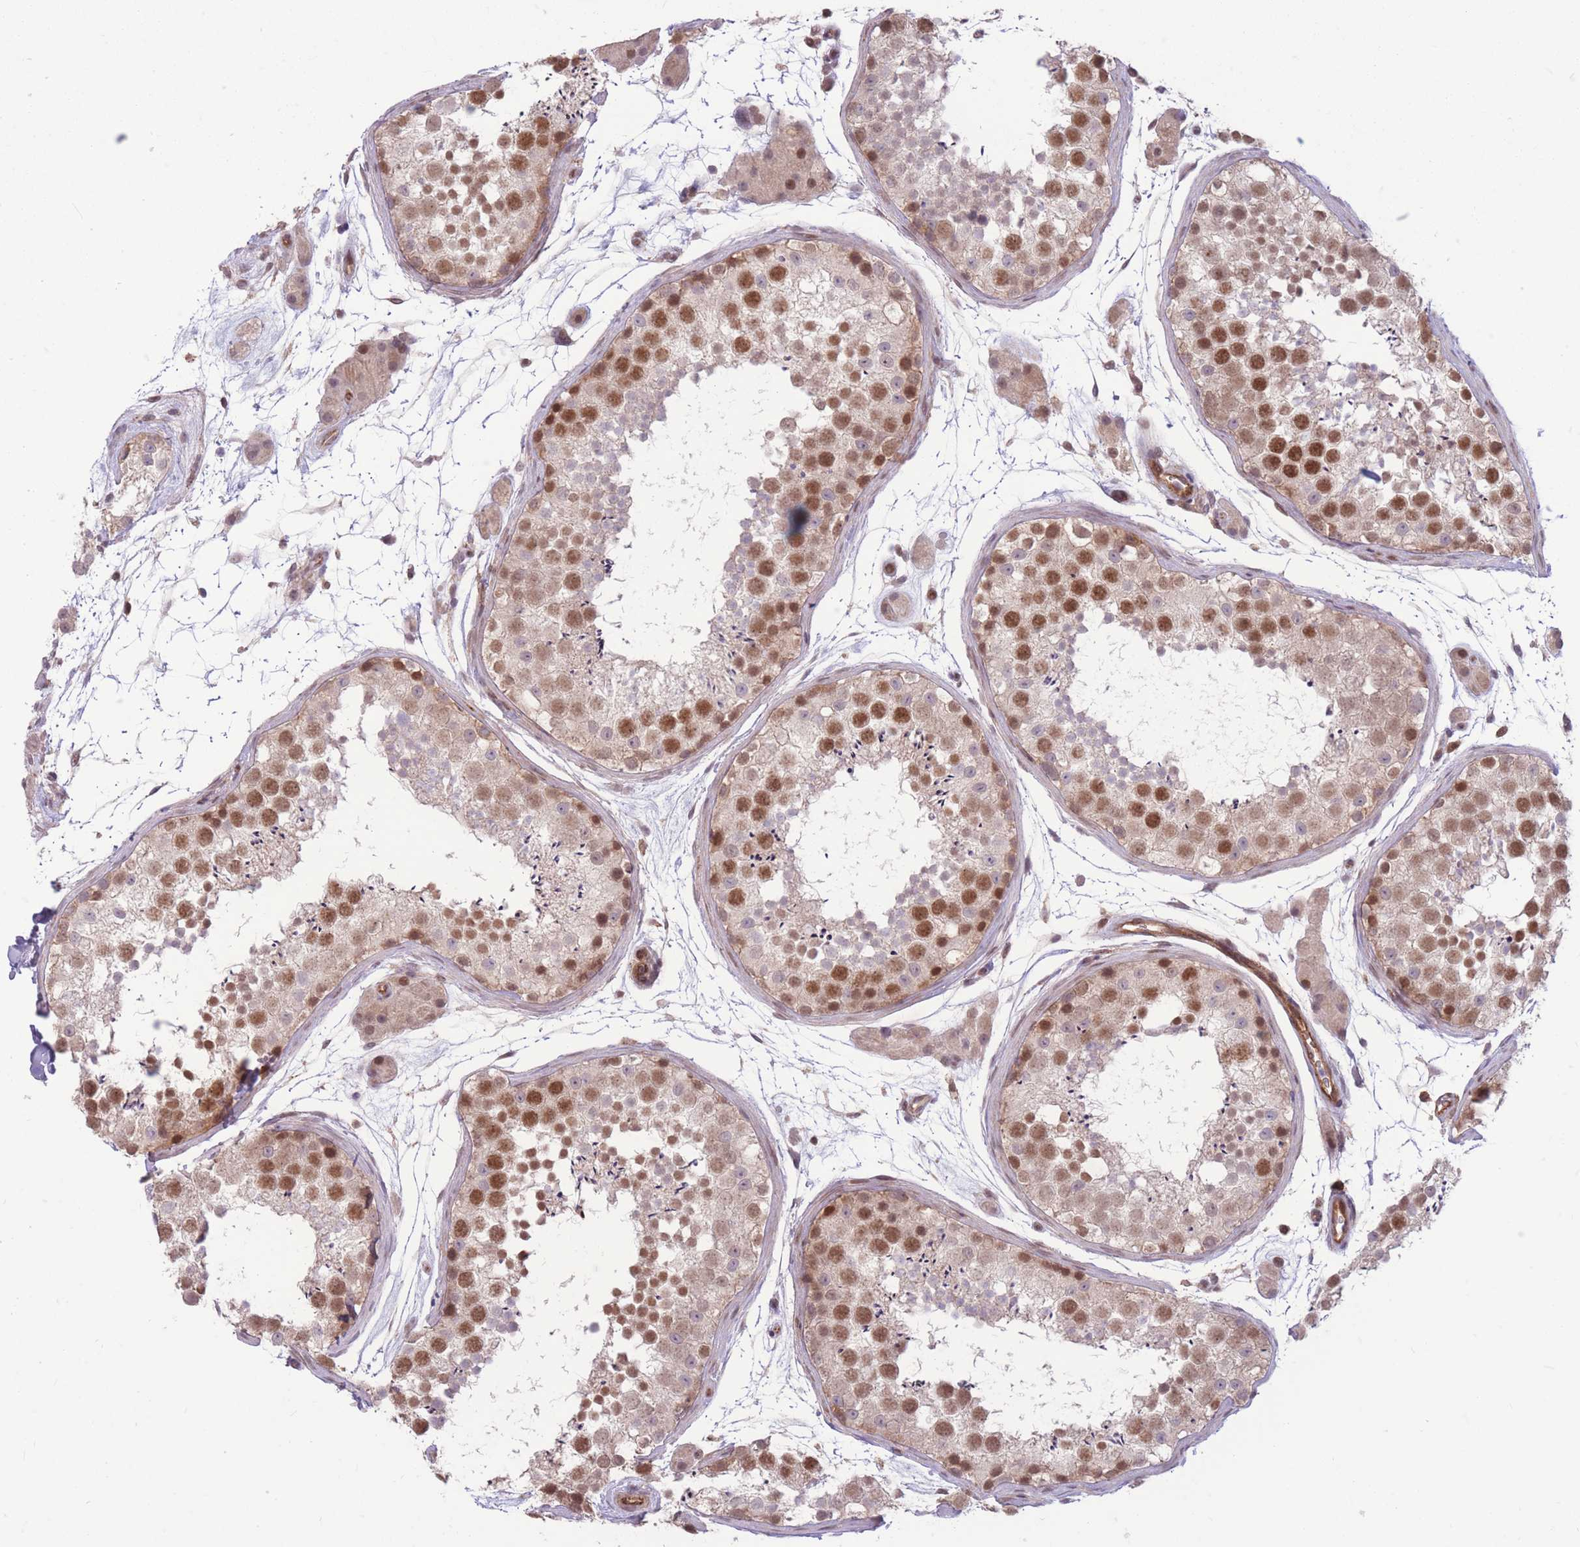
{"staining": {"intensity": "moderate", "quantity": ">75%", "location": "nuclear"}, "tissue": "testis", "cell_type": "Cells in seminiferous ducts", "image_type": "normal", "snomed": [{"axis": "morphology", "description": "Normal tissue, NOS"}, {"axis": "topography", "description": "Testis"}], "caption": "The photomicrograph displays immunohistochemical staining of unremarkable testis. There is moderate nuclear positivity is seen in about >75% of cells in seminiferous ducts.", "gene": "TCF20", "patient": {"sex": "male", "age": 41}}